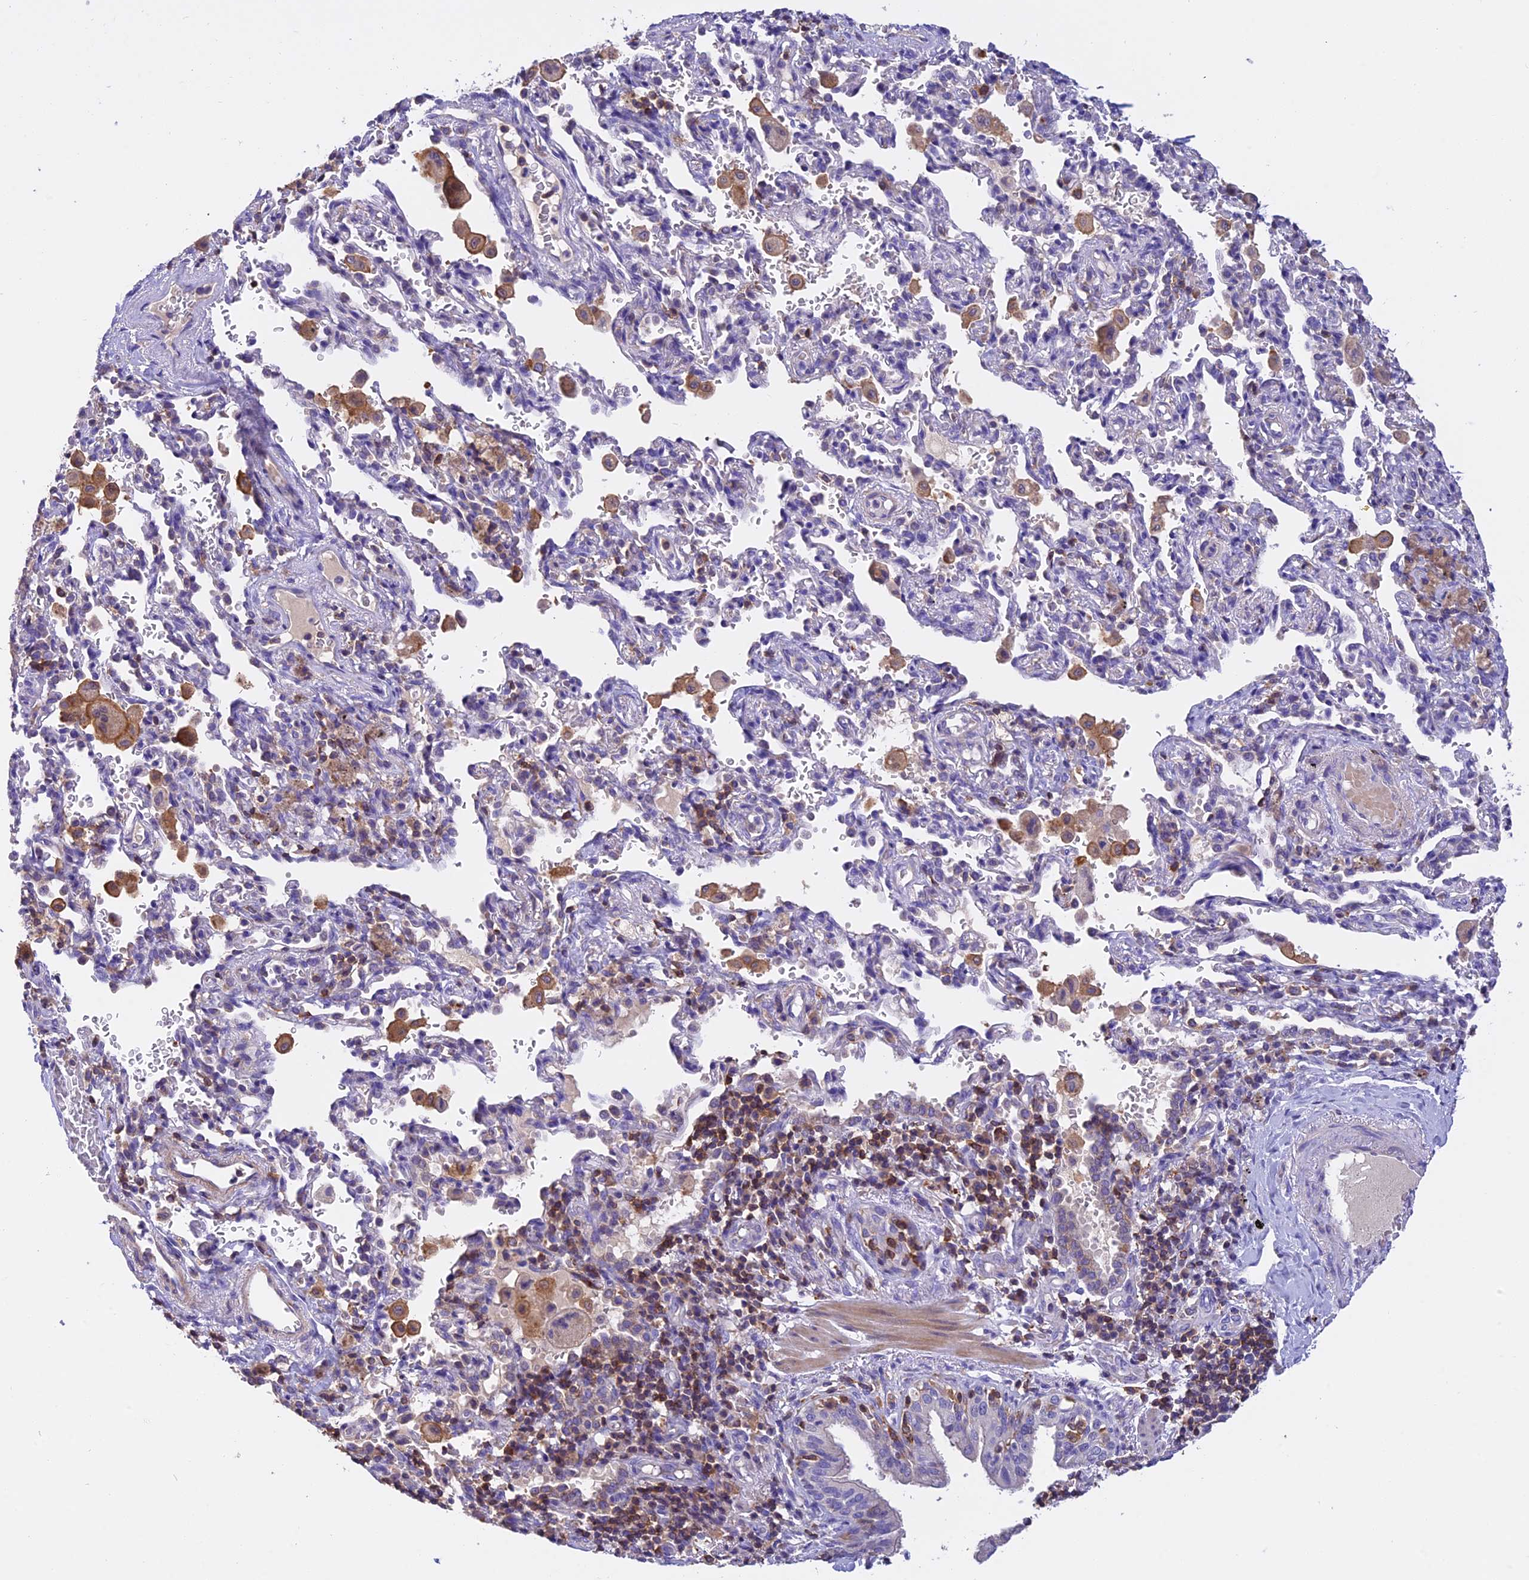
{"staining": {"intensity": "negative", "quantity": "none", "location": "none"}, "tissue": "bronchus", "cell_type": "Respiratory epithelial cells", "image_type": "normal", "snomed": [{"axis": "morphology", "description": "Normal tissue, NOS"}, {"axis": "topography", "description": "Cartilage tissue"}, {"axis": "topography", "description": "Bronchus"}], "caption": "Immunohistochemistry micrograph of benign bronchus stained for a protein (brown), which shows no positivity in respiratory epithelial cells.", "gene": "LPXN", "patient": {"sex": "female", "age": 36}}